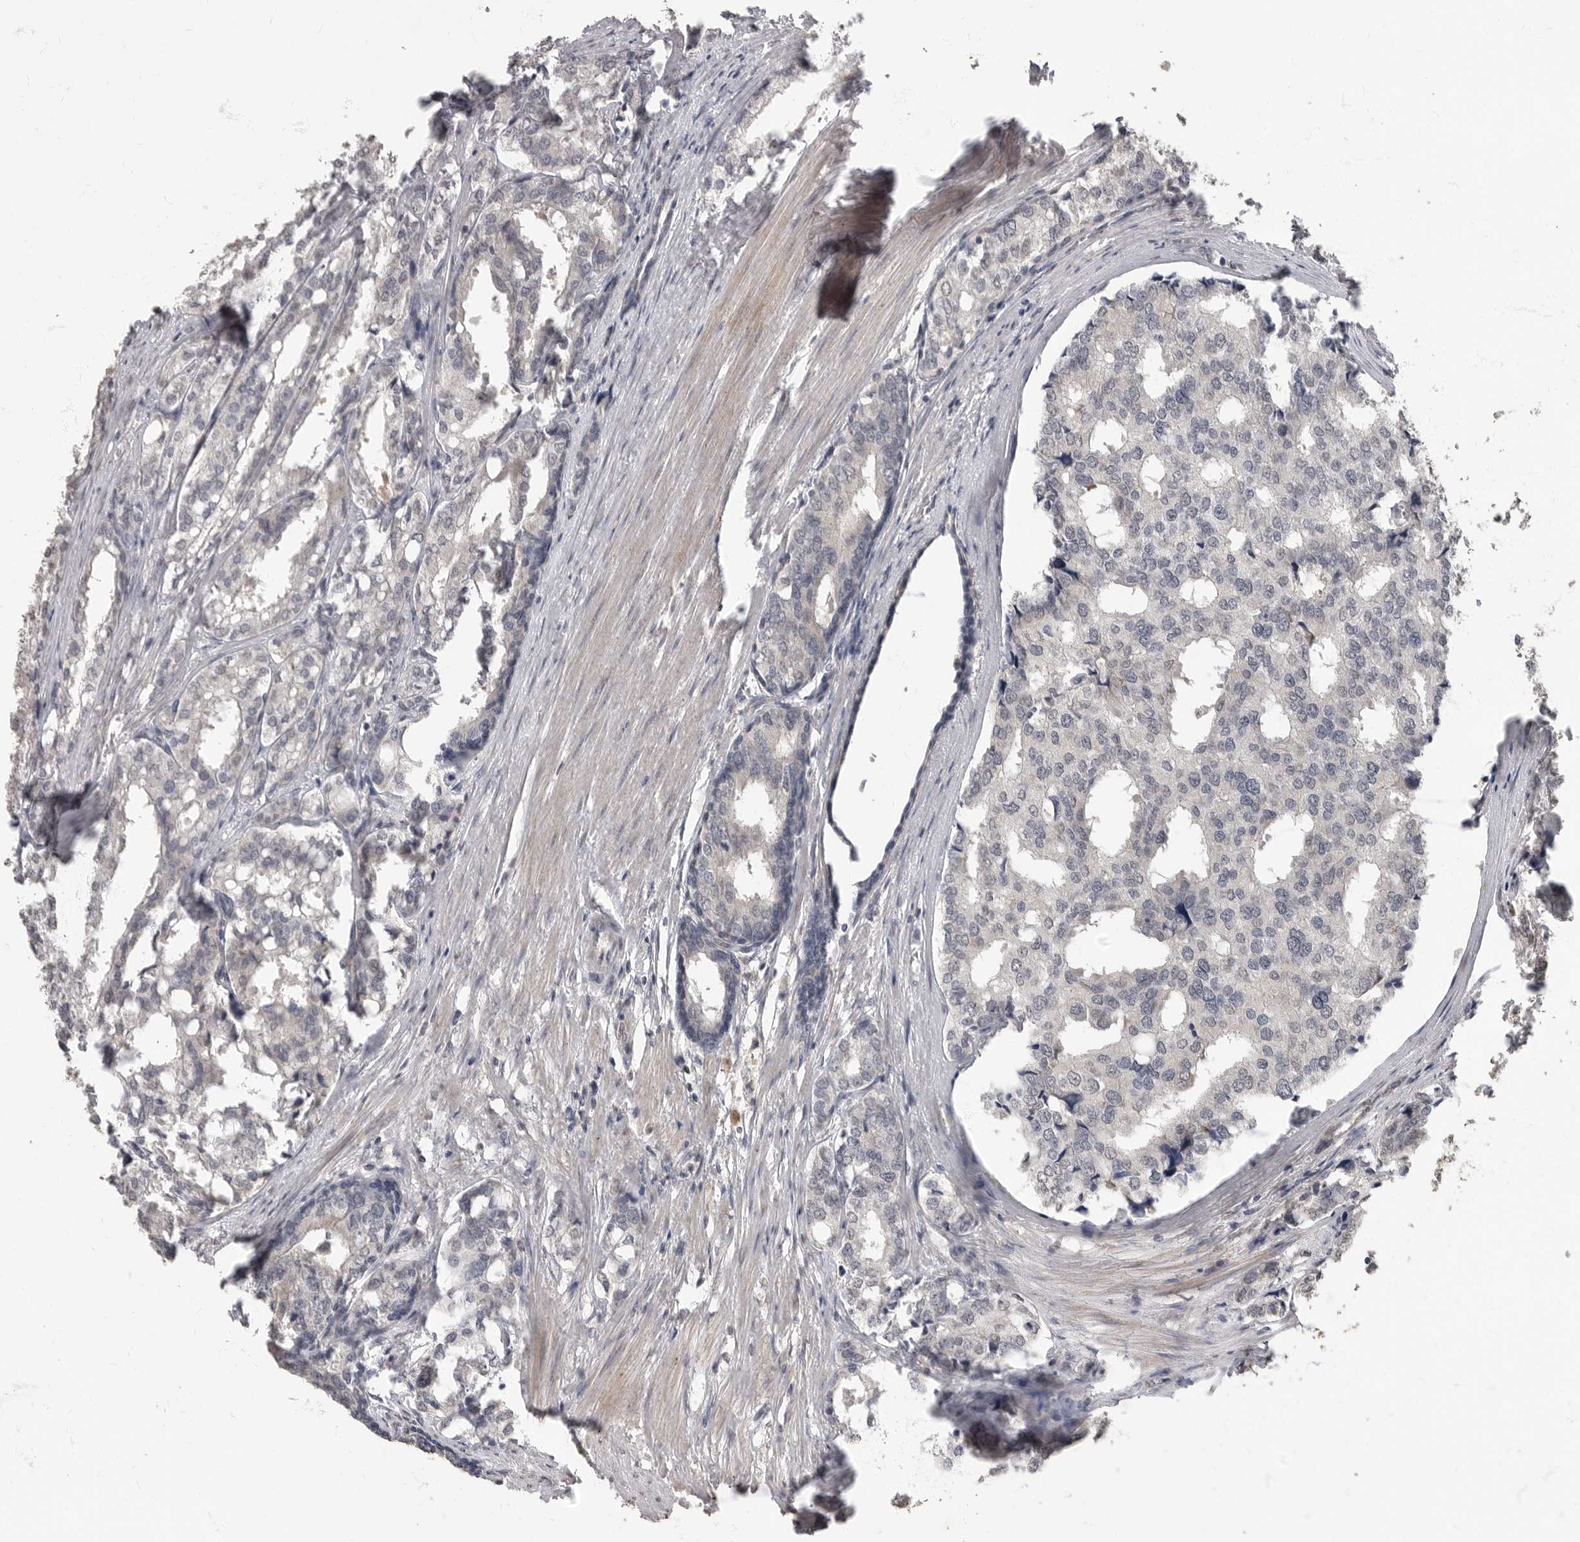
{"staining": {"intensity": "negative", "quantity": "none", "location": "none"}, "tissue": "prostate cancer", "cell_type": "Tumor cells", "image_type": "cancer", "snomed": [{"axis": "morphology", "description": "Adenocarcinoma, High grade"}, {"axis": "topography", "description": "Prostate"}], "caption": "Human high-grade adenocarcinoma (prostate) stained for a protein using IHC reveals no staining in tumor cells.", "gene": "MAFG", "patient": {"sex": "male", "age": 50}}